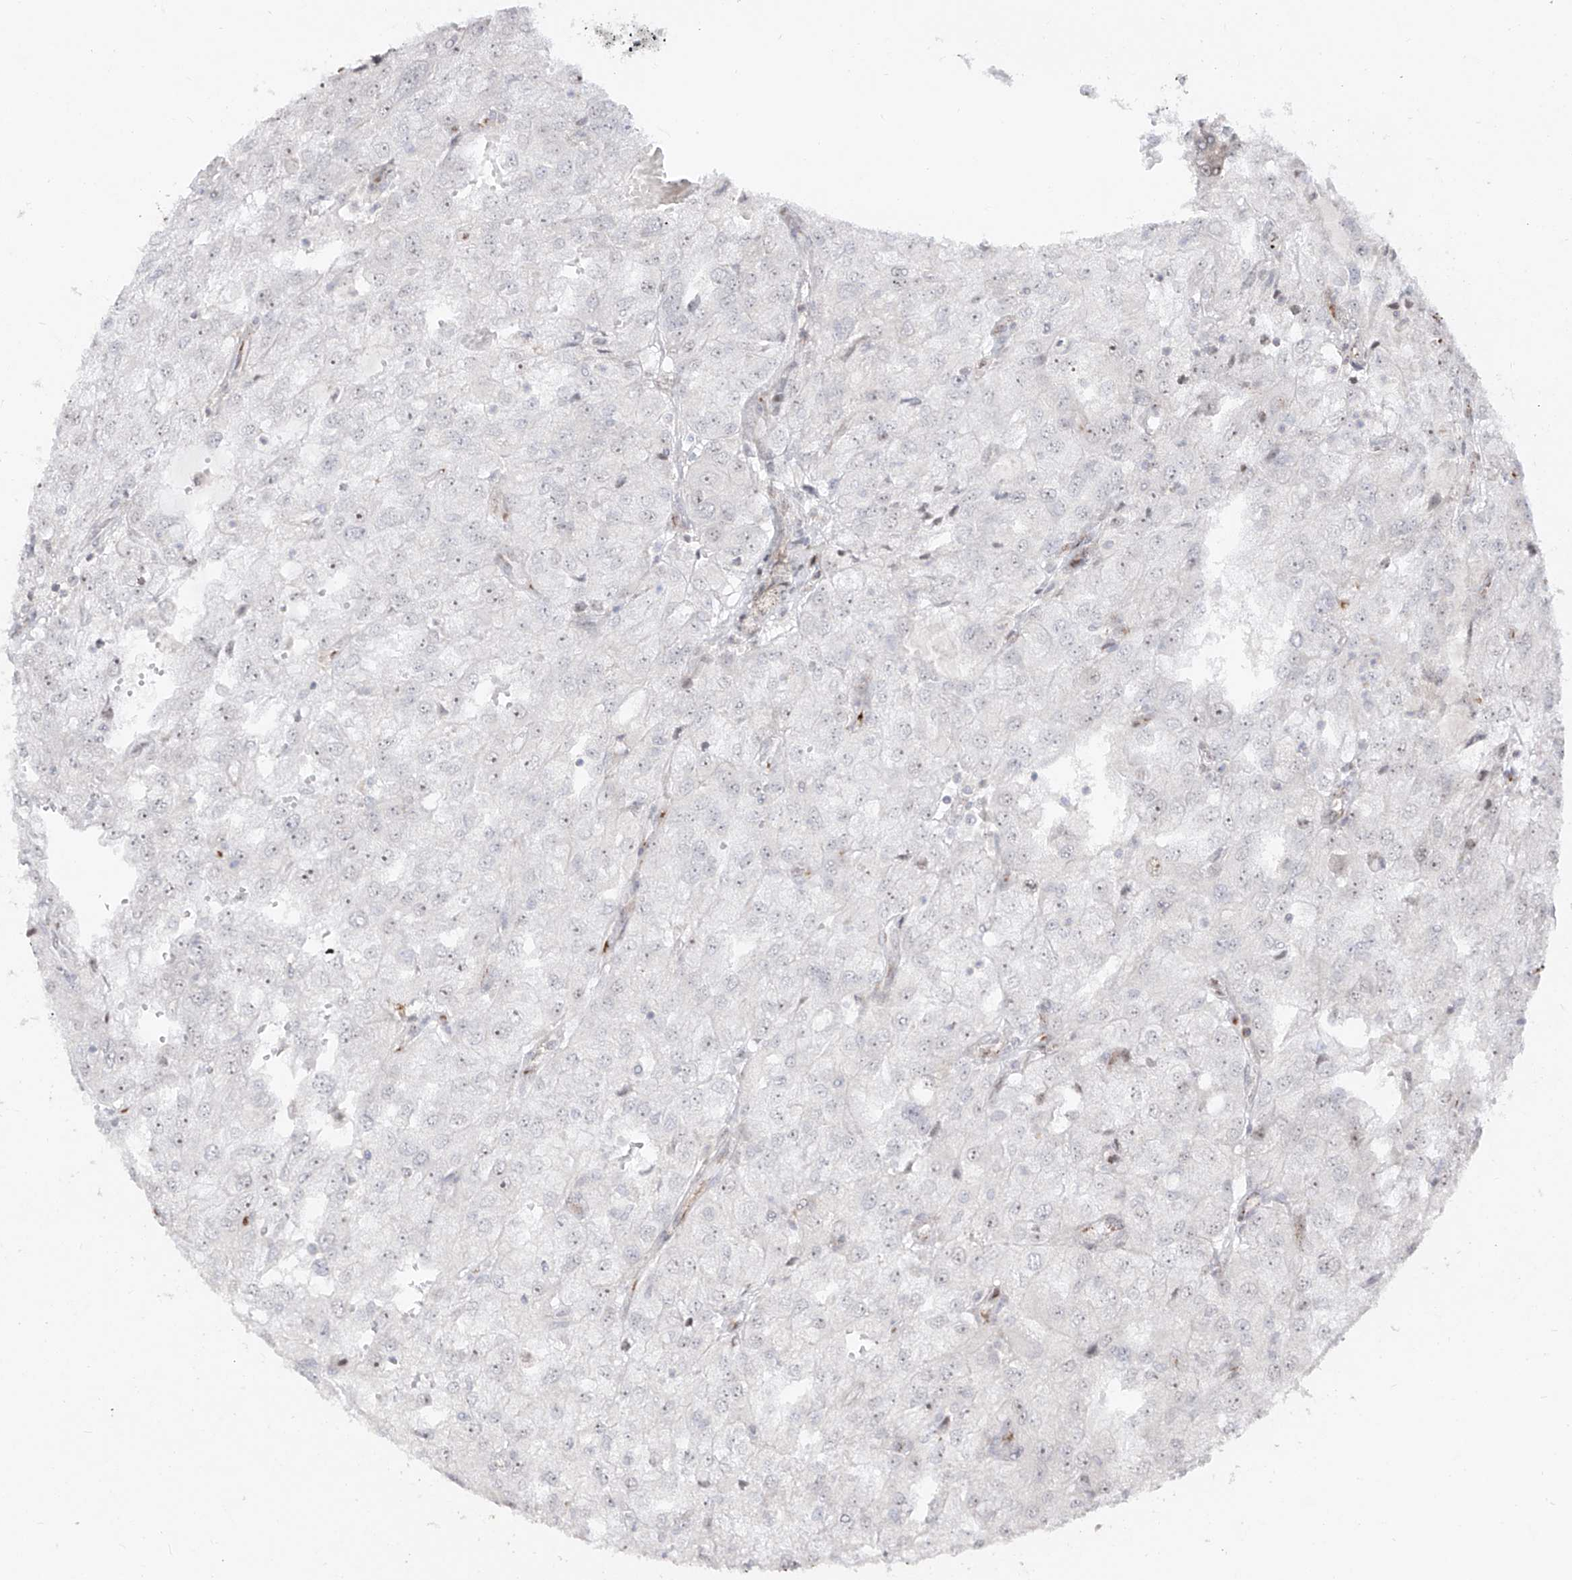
{"staining": {"intensity": "negative", "quantity": "none", "location": "none"}, "tissue": "renal cancer", "cell_type": "Tumor cells", "image_type": "cancer", "snomed": [{"axis": "morphology", "description": "Adenocarcinoma, NOS"}, {"axis": "topography", "description": "Kidney"}], "caption": "IHC histopathology image of human renal cancer (adenocarcinoma) stained for a protein (brown), which displays no positivity in tumor cells. Brightfield microscopy of immunohistochemistry (IHC) stained with DAB (brown) and hematoxylin (blue), captured at high magnification.", "gene": "ZNF180", "patient": {"sex": "female", "age": 54}}